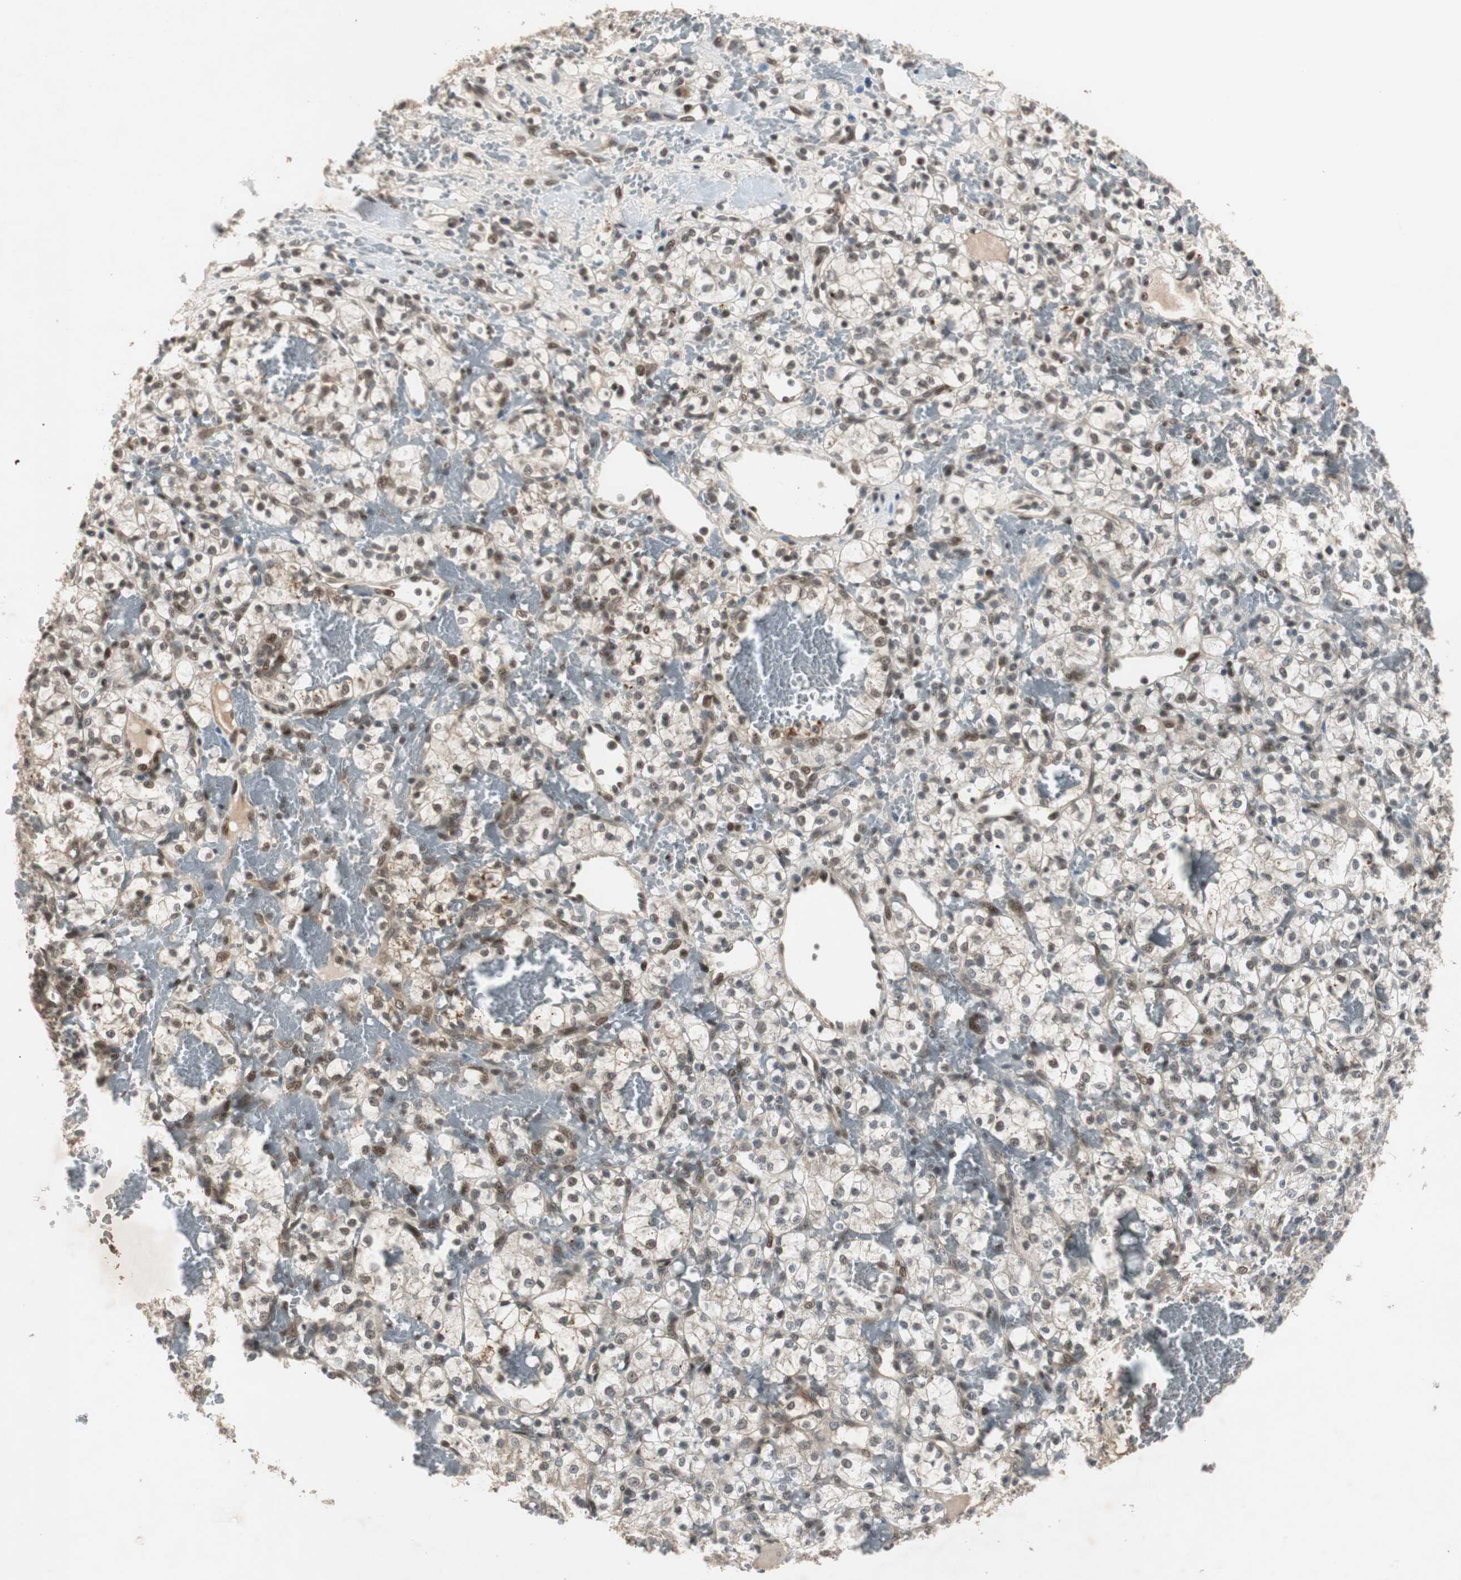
{"staining": {"intensity": "moderate", "quantity": ">75%", "location": "nuclear"}, "tissue": "renal cancer", "cell_type": "Tumor cells", "image_type": "cancer", "snomed": [{"axis": "morphology", "description": "Adenocarcinoma, NOS"}, {"axis": "topography", "description": "Kidney"}], "caption": "Immunohistochemistry (IHC) image of renal cancer (adenocarcinoma) stained for a protein (brown), which displays medium levels of moderate nuclear expression in about >75% of tumor cells.", "gene": "BOLA1", "patient": {"sex": "female", "age": 60}}